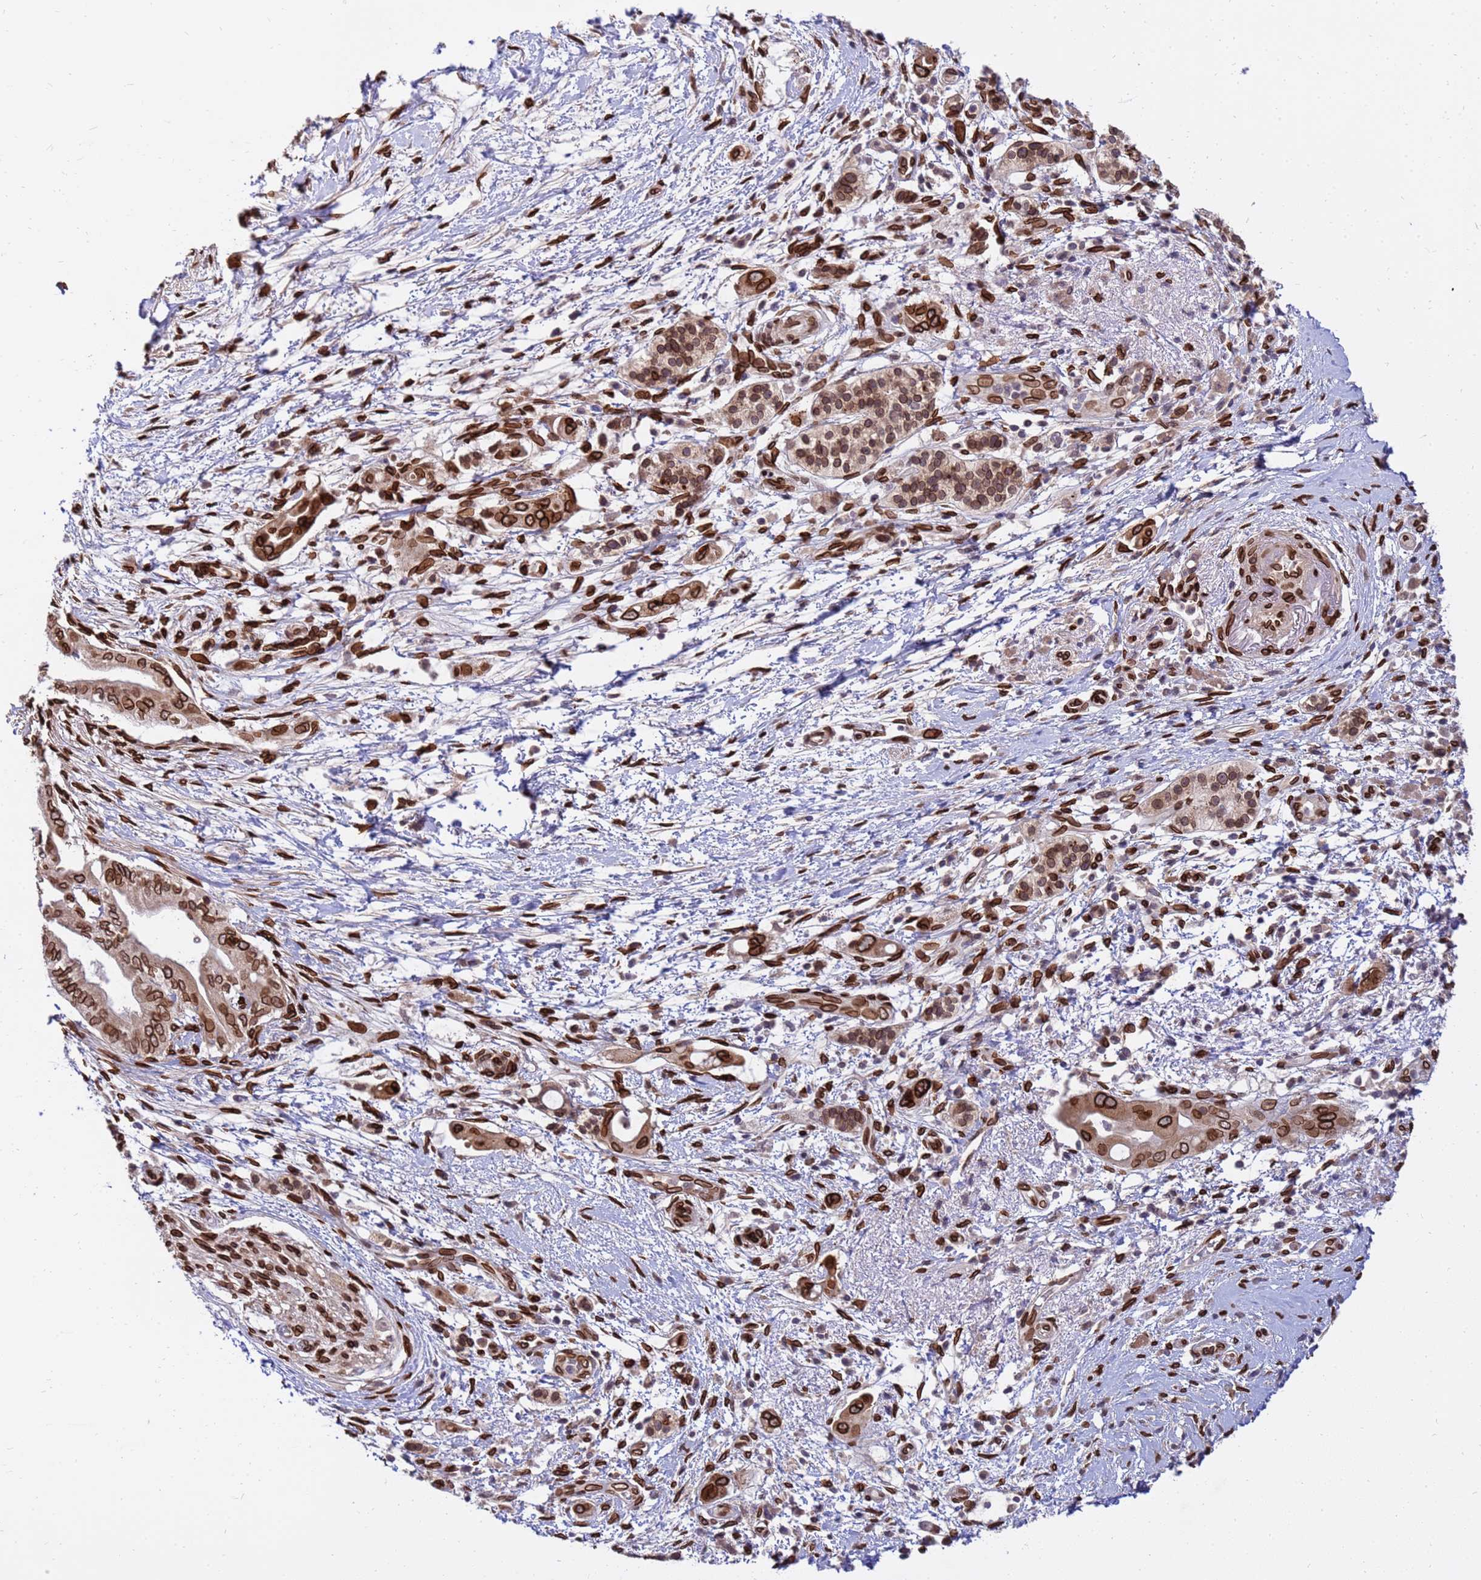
{"staining": {"intensity": "strong", "quantity": ">75%", "location": "cytoplasmic/membranous,nuclear"}, "tissue": "pancreatic cancer", "cell_type": "Tumor cells", "image_type": "cancer", "snomed": [{"axis": "morphology", "description": "Adenocarcinoma, NOS"}, {"axis": "topography", "description": "Pancreas"}], "caption": "Brown immunohistochemical staining in human adenocarcinoma (pancreatic) displays strong cytoplasmic/membranous and nuclear staining in about >75% of tumor cells.", "gene": "GPR135", "patient": {"sex": "male", "age": 71}}